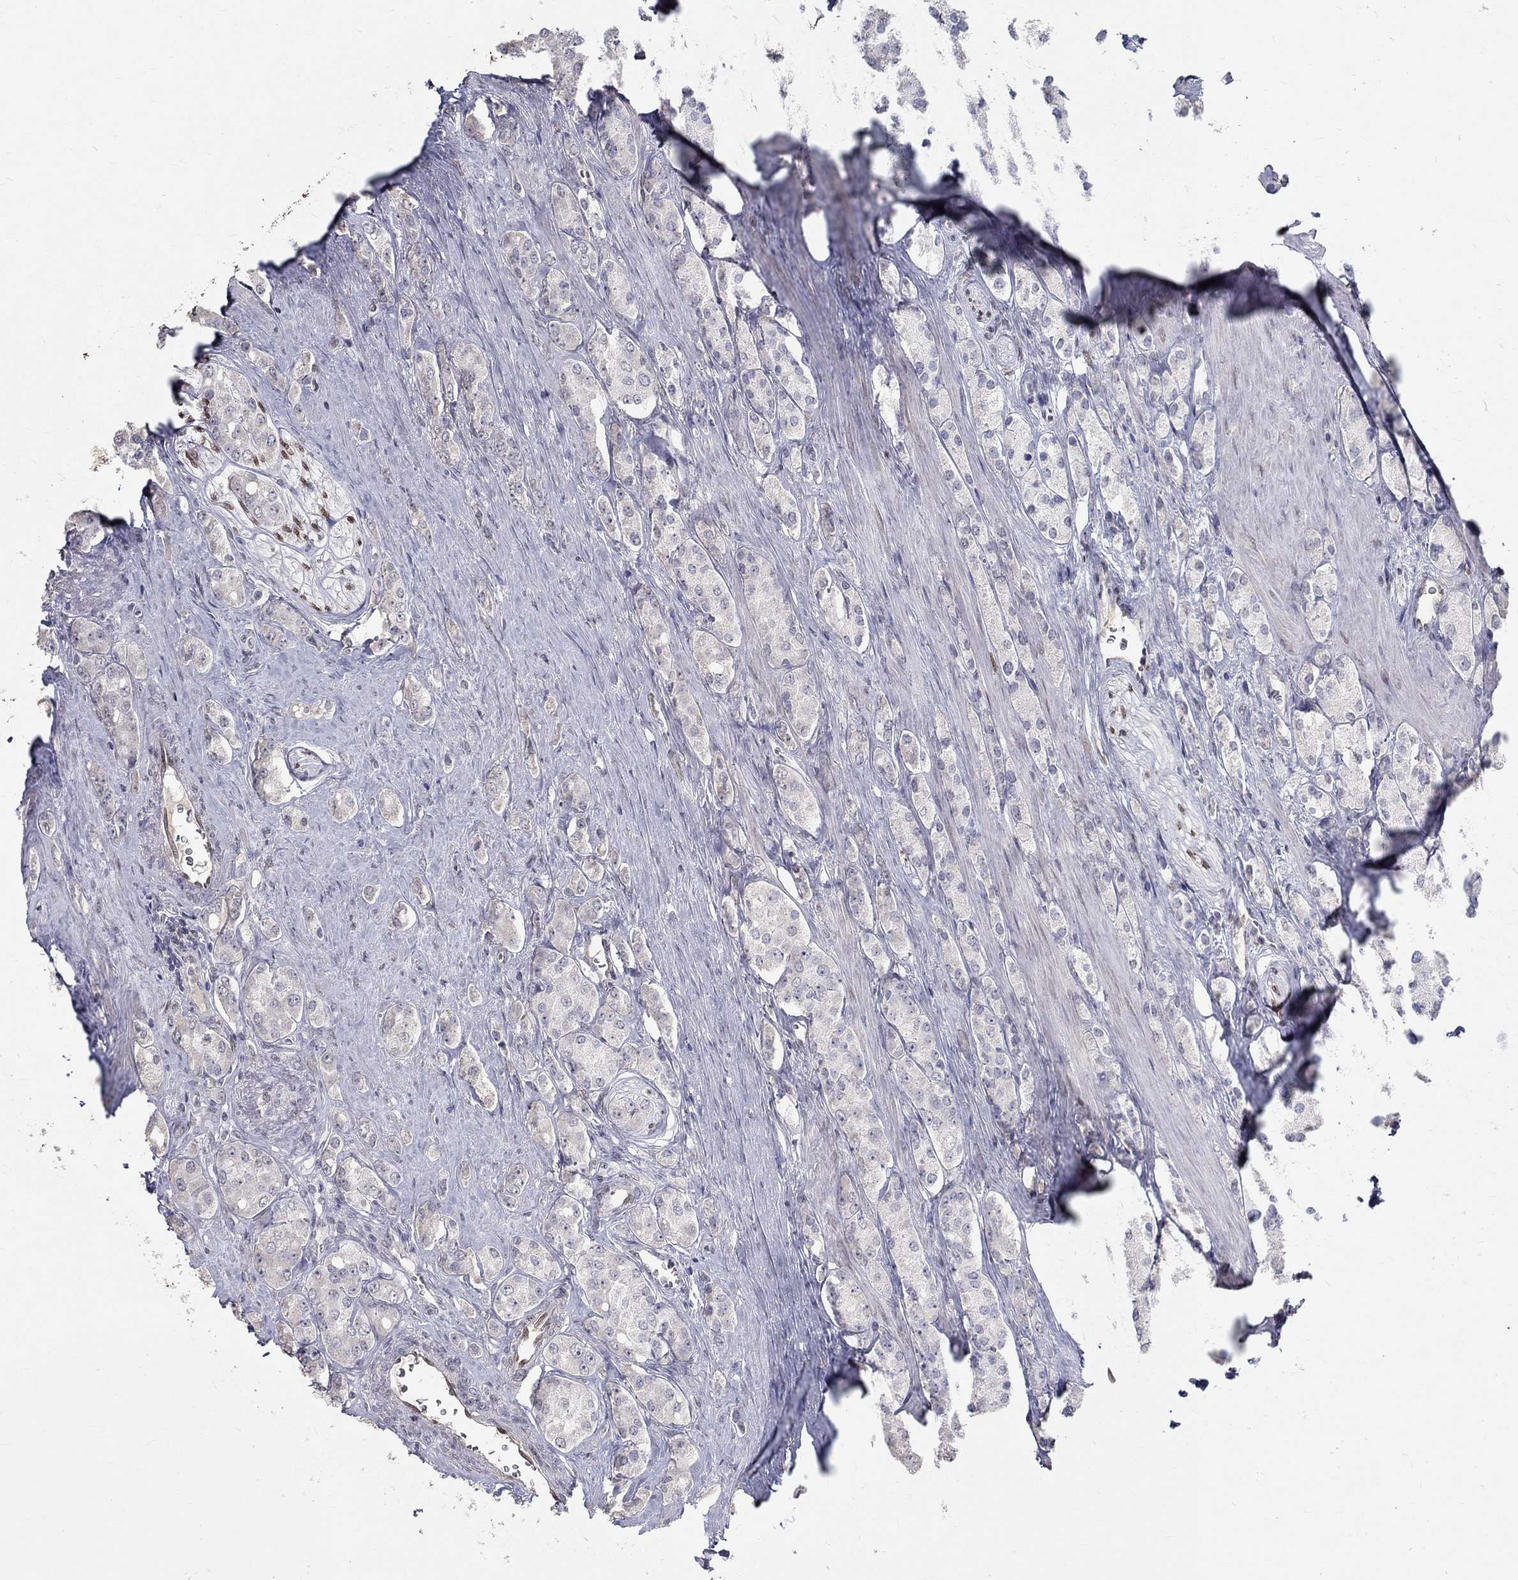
{"staining": {"intensity": "negative", "quantity": "none", "location": "none"}, "tissue": "prostate cancer", "cell_type": "Tumor cells", "image_type": "cancer", "snomed": [{"axis": "morphology", "description": "Adenocarcinoma, NOS"}, {"axis": "topography", "description": "Prostate"}], "caption": "Immunohistochemistry image of neoplastic tissue: human prostate cancer (adenocarcinoma) stained with DAB (3,3'-diaminobenzidine) reveals no significant protein staining in tumor cells.", "gene": "FGF2", "patient": {"sex": "male", "age": 67}}